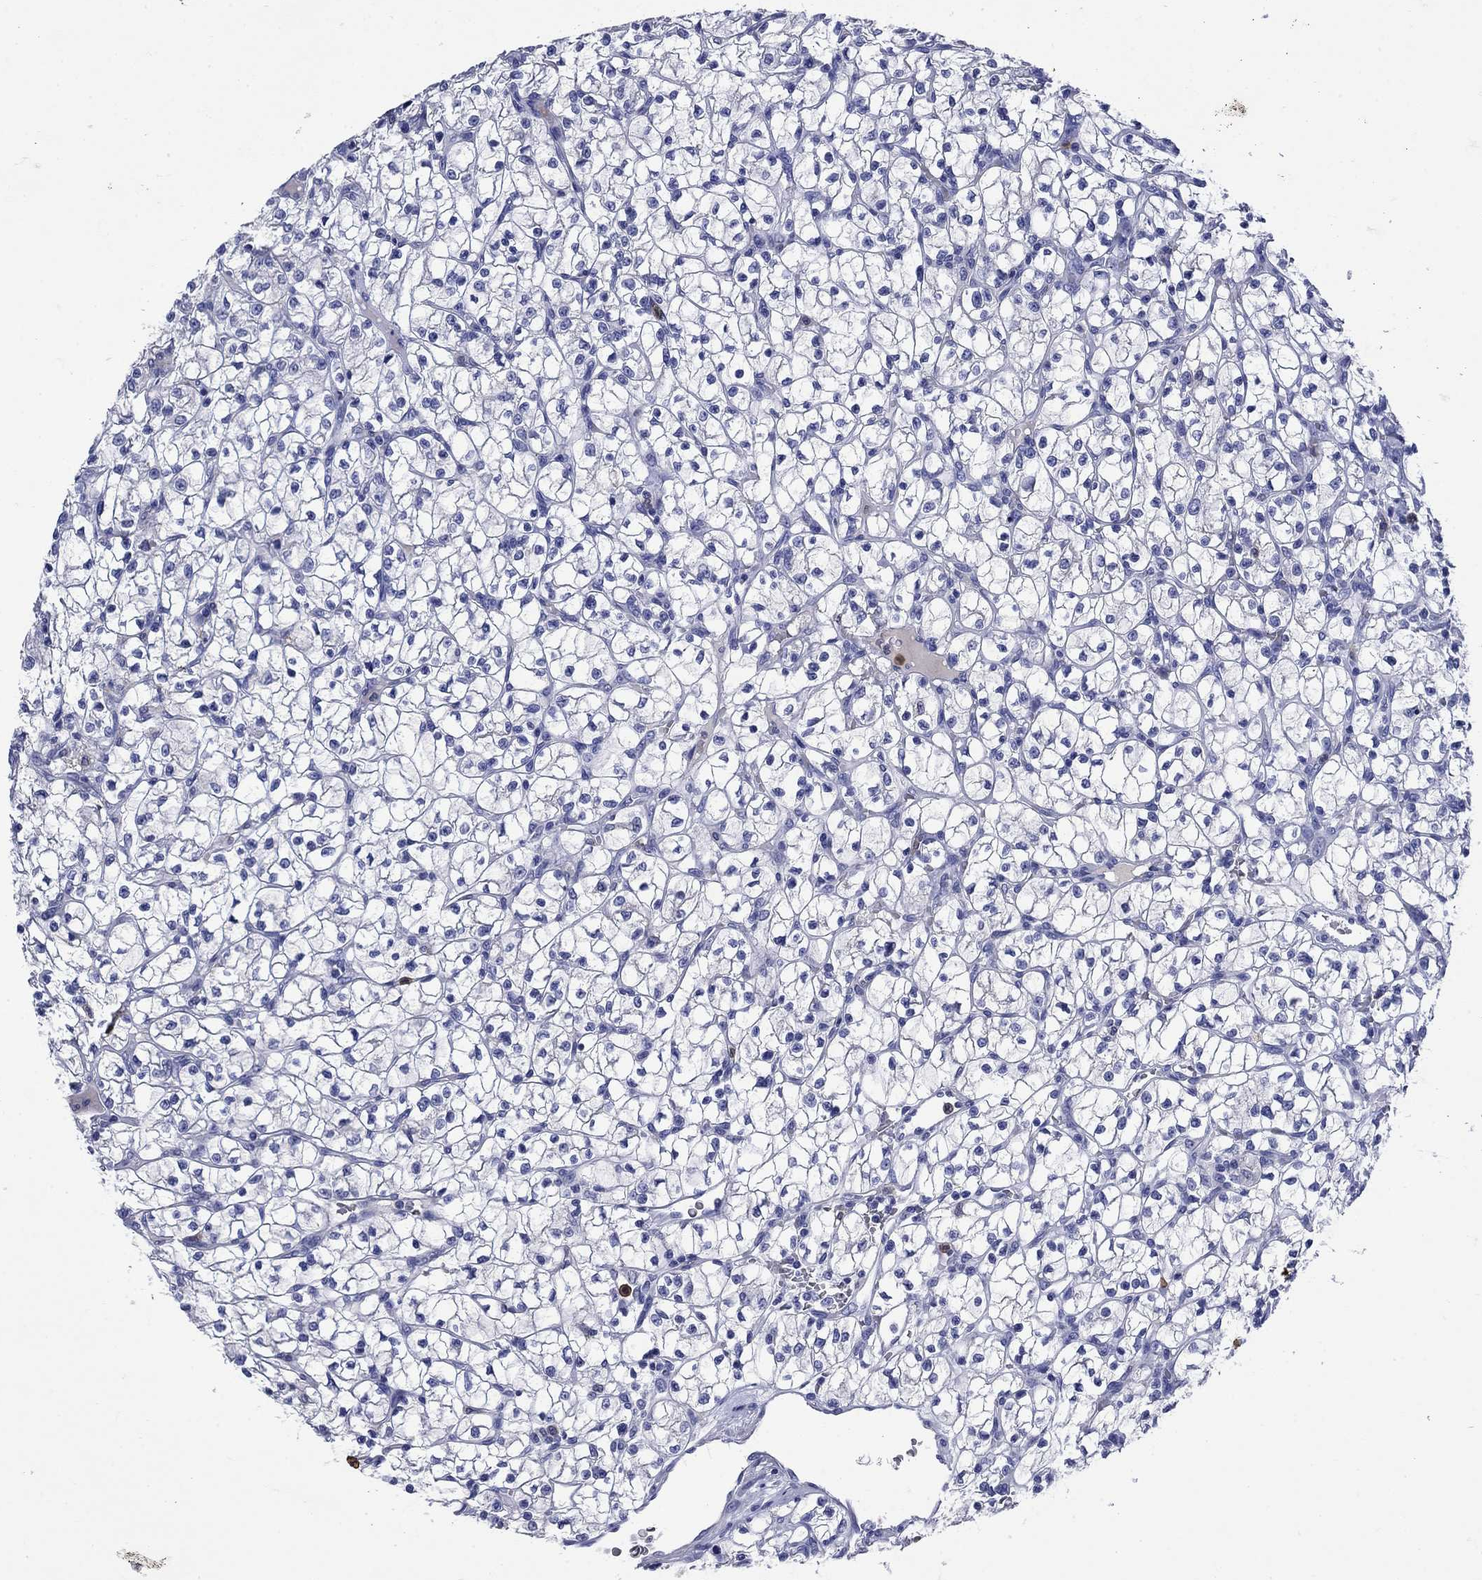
{"staining": {"intensity": "negative", "quantity": "none", "location": "none"}, "tissue": "renal cancer", "cell_type": "Tumor cells", "image_type": "cancer", "snomed": [{"axis": "morphology", "description": "Adenocarcinoma, NOS"}, {"axis": "topography", "description": "Kidney"}], "caption": "Tumor cells are negative for brown protein staining in renal cancer. The staining was performed using DAB to visualize the protein expression in brown, while the nuclei were stained in blue with hematoxylin (Magnification: 20x).", "gene": "TFR2", "patient": {"sex": "female", "age": 64}}